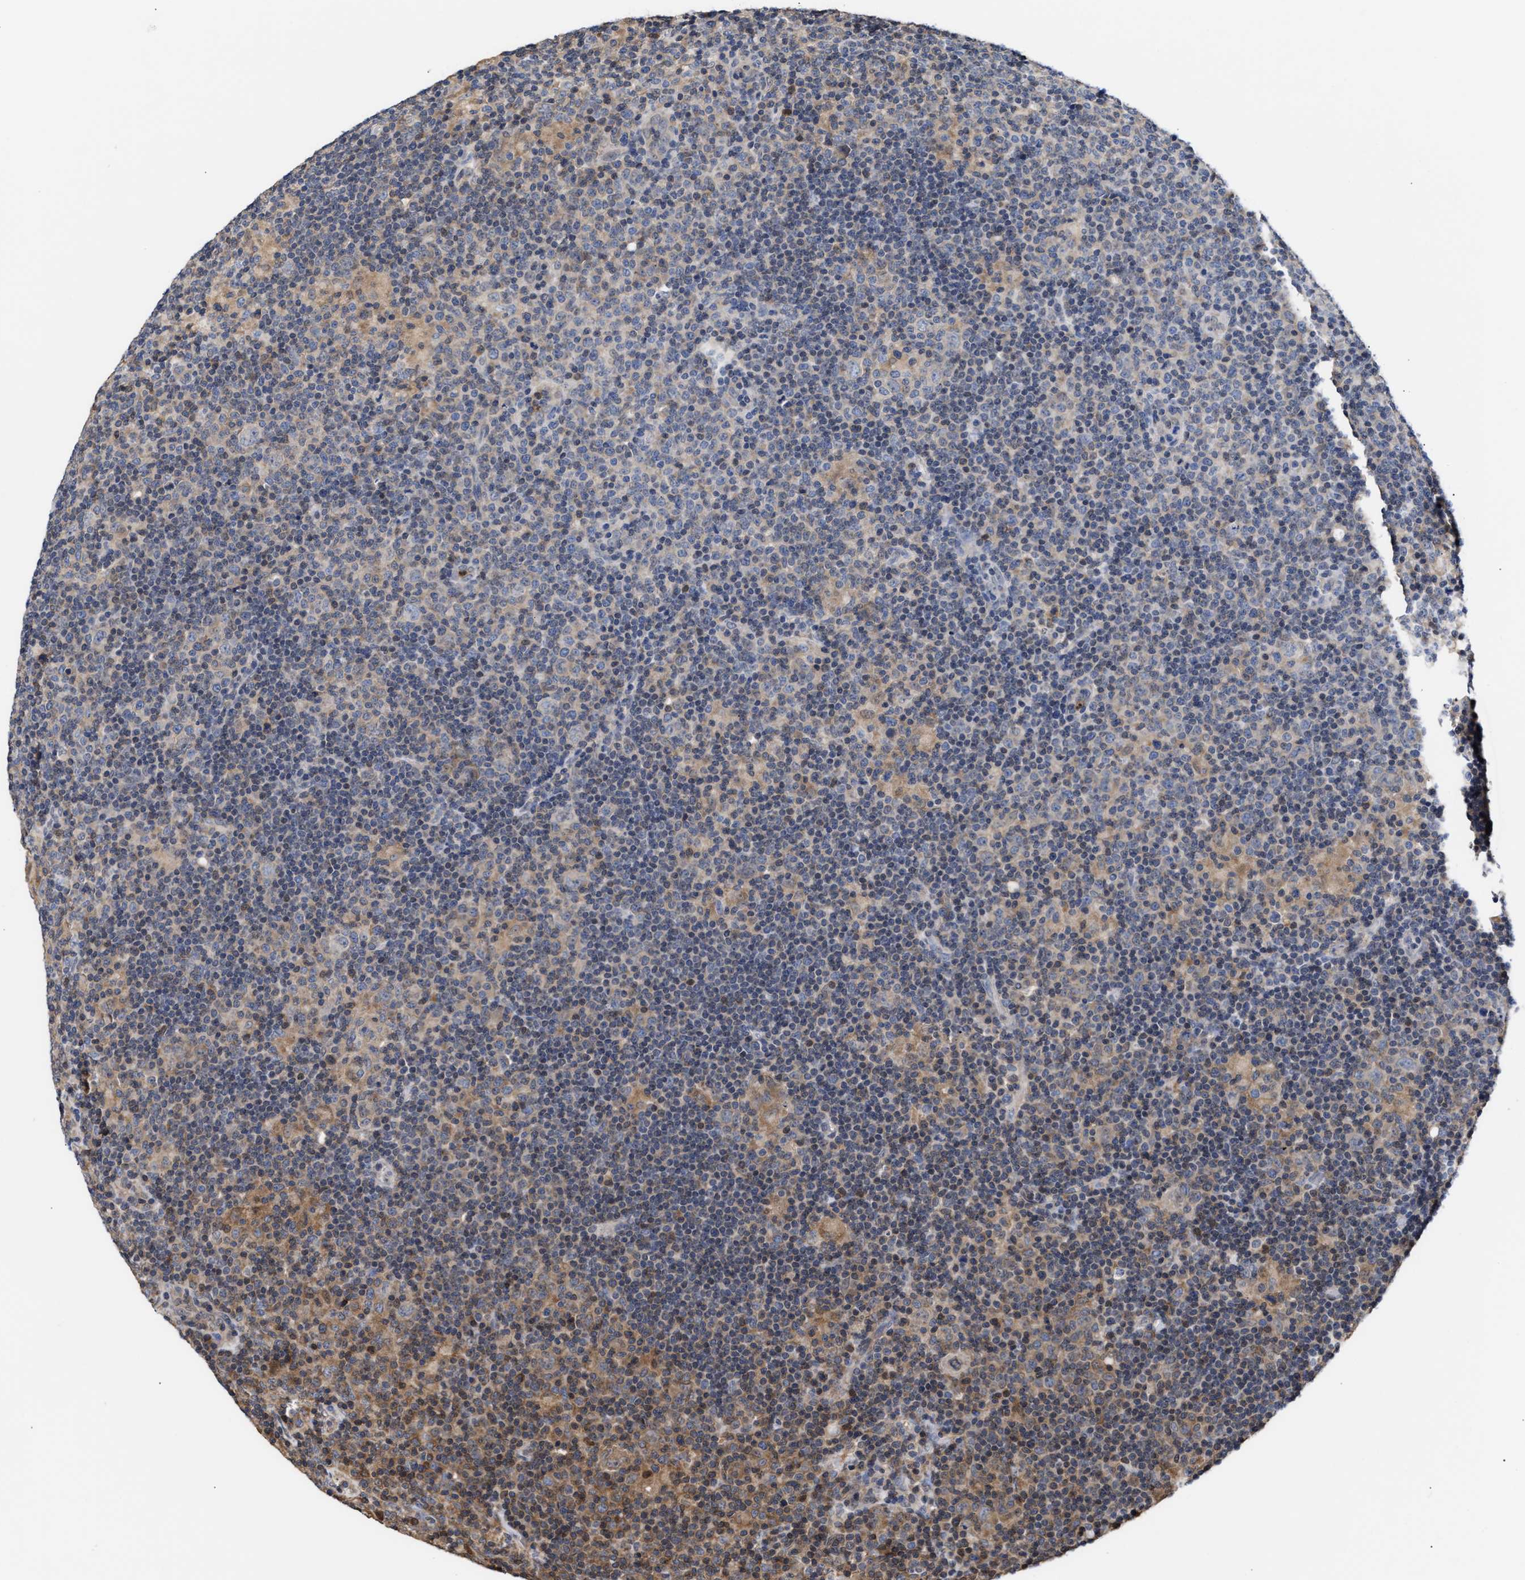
{"staining": {"intensity": "weak", "quantity": "<25%", "location": "cytoplasmic/membranous"}, "tissue": "lymphoma", "cell_type": "Tumor cells", "image_type": "cancer", "snomed": [{"axis": "morphology", "description": "Hodgkin's disease, NOS"}, {"axis": "topography", "description": "Lymph node"}], "caption": "This histopathology image is of Hodgkin's disease stained with IHC to label a protein in brown with the nuclei are counter-stained blue. There is no expression in tumor cells. The staining was performed using DAB (3,3'-diaminobenzidine) to visualize the protein expression in brown, while the nuclei were stained in blue with hematoxylin (Magnification: 20x).", "gene": "KLHDC1", "patient": {"sex": "female", "age": 57}}